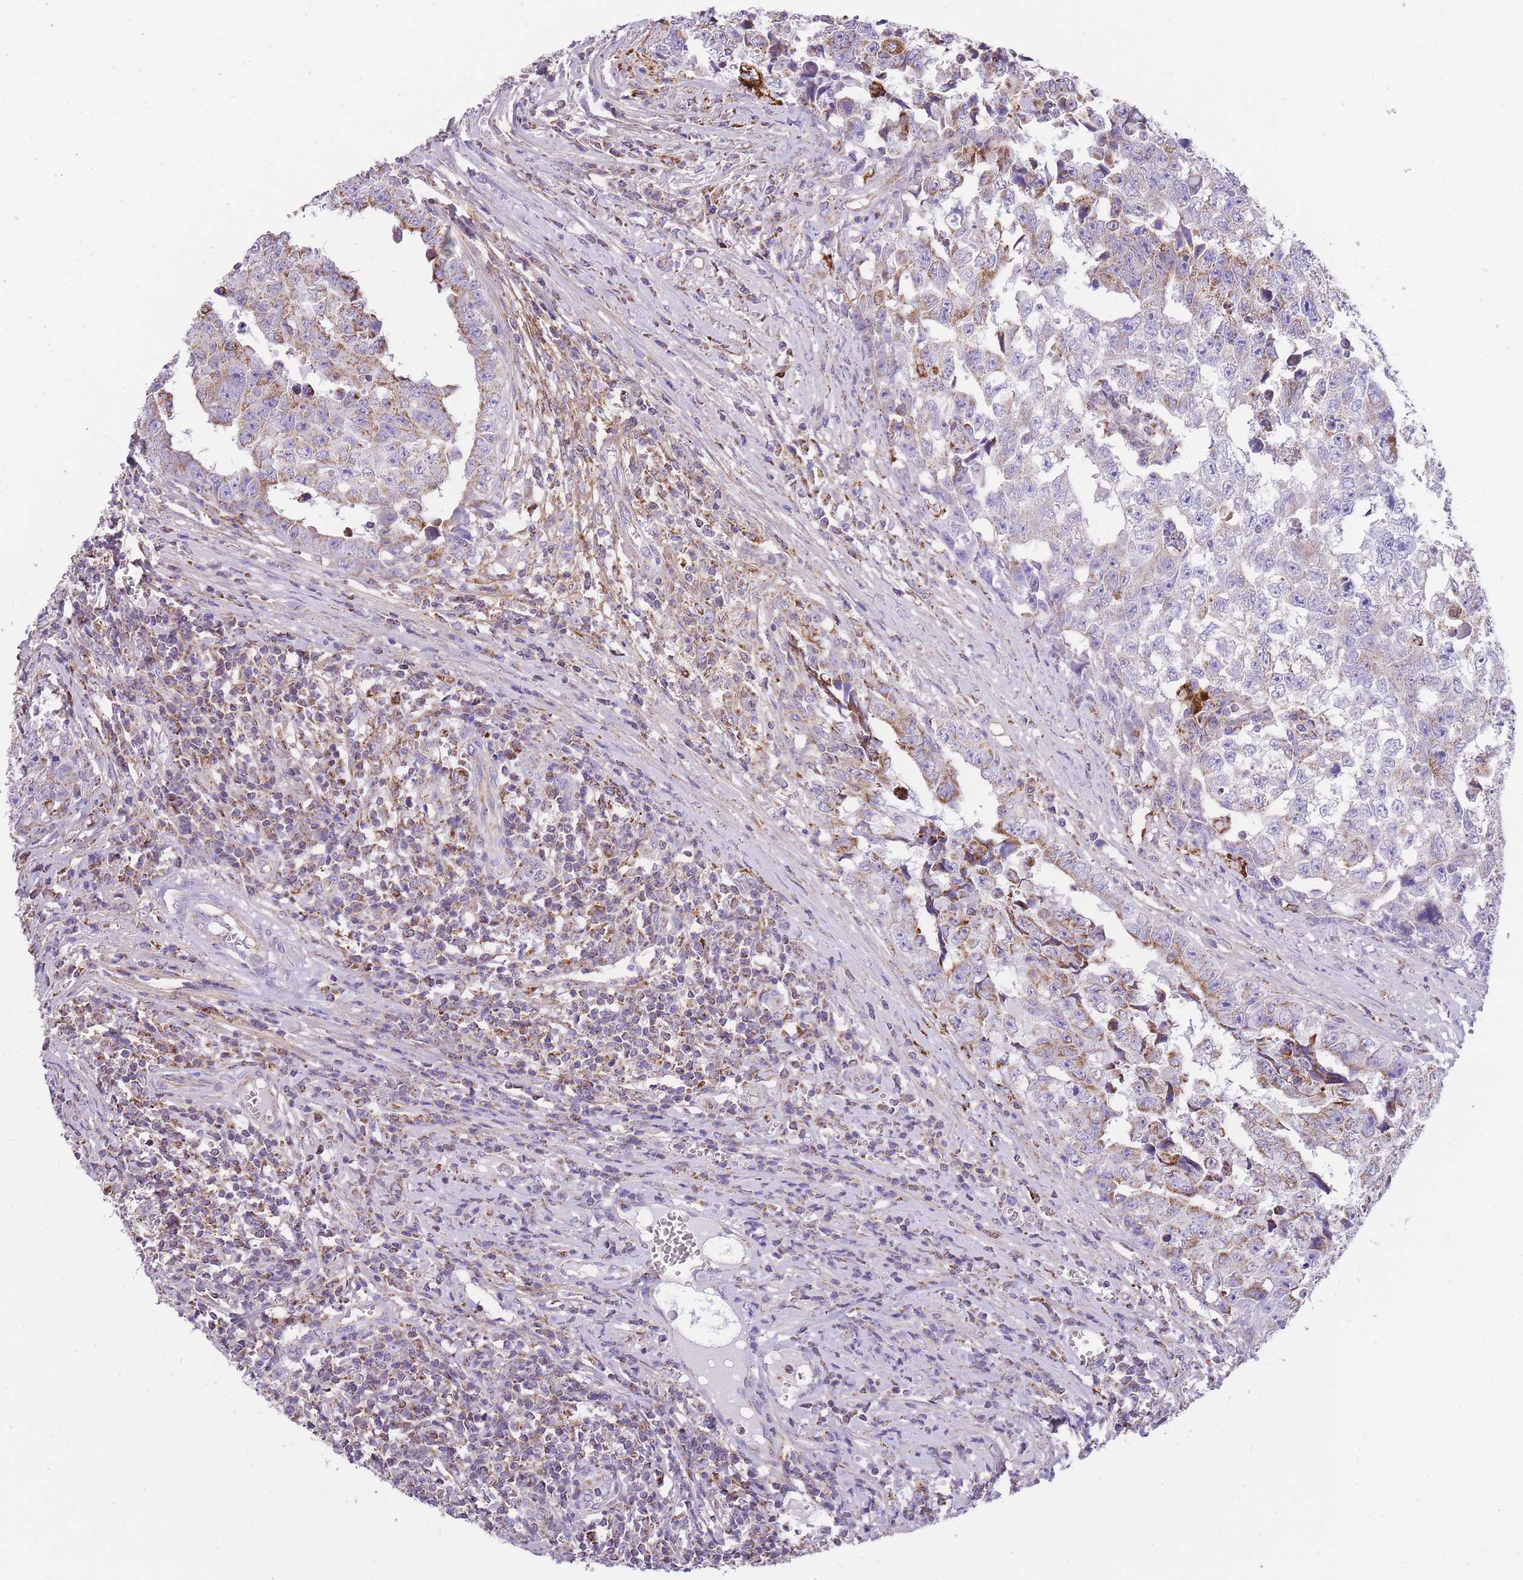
{"staining": {"intensity": "negative", "quantity": "none", "location": "none"}, "tissue": "testis cancer", "cell_type": "Tumor cells", "image_type": "cancer", "snomed": [{"axis": "morphology", "description": "Carcinoma, Embryonal, NOS"}, {"axis": "topography", "description": "Testis"}], "caption": "An immunohistochemistry photomicrograph of embryonal carcinoma (testis) is shown. There is no staining in tumor cells of embryonal carcinoma (testis).", "gene": "ST3GAL3", "patient": {"sex": "male", "age": 25}}